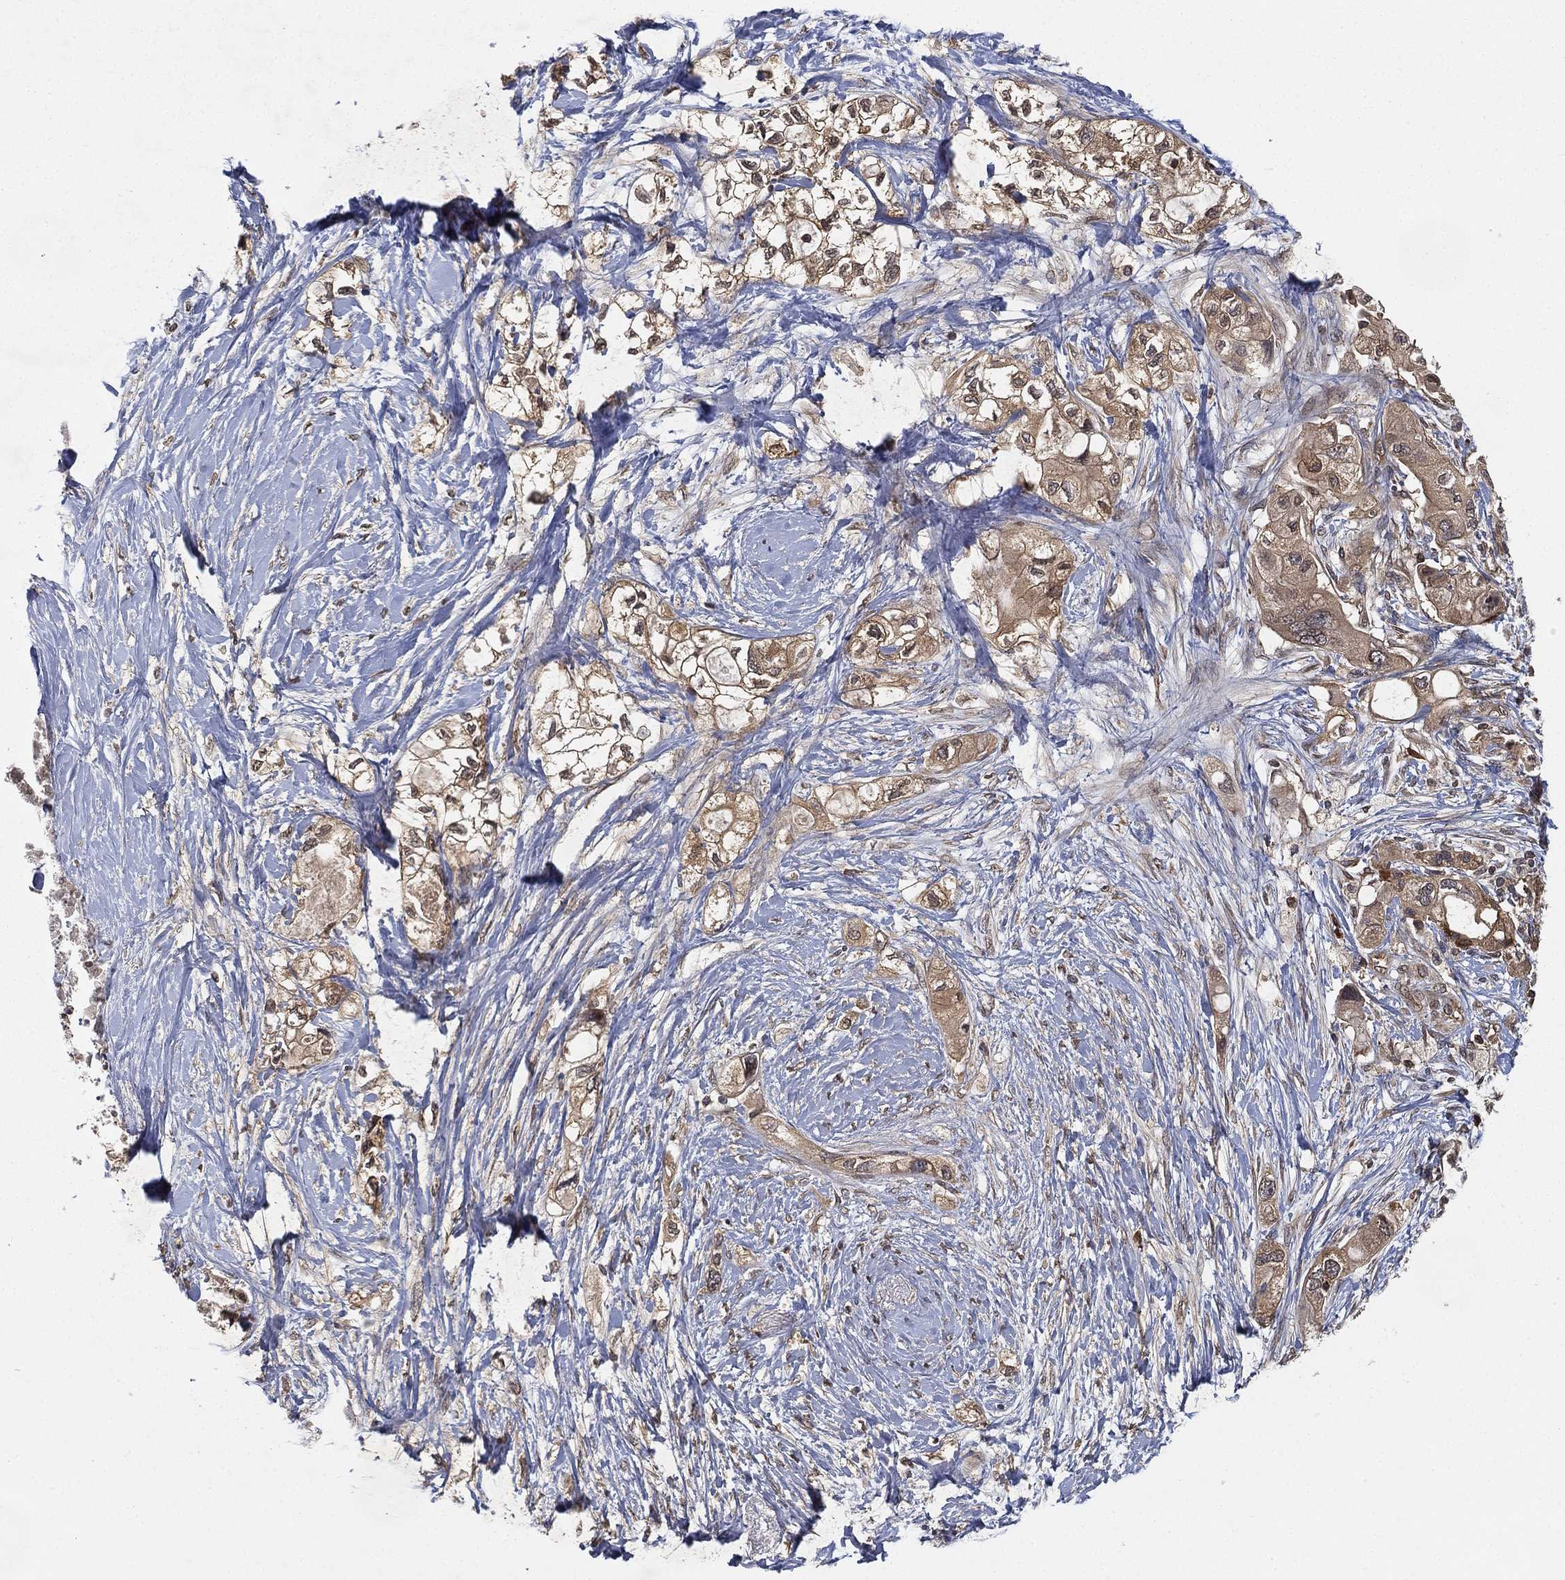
{"staining": {"intensity": "weak", "quantity": ">75%", "location": "cytoplasmic/membranous"}, "tissue": "pancreatic cancer", "cell_type": "Tumor cells", "image_type": "cancer", "snomed": [{"axis": "morphology", "description": "Adenocarcinoma, NOS"}, {"axis": "topography", "description": "Pancreas"}], "caption": "This micrograph demonstrates adenocarcinoma (pancreatic) stained with immunohistochemistry to label a protein in brown. The cytoplasmic/membranous of tumor cells show weak positivity for the protein. Nuclei are counter-stained blue.", "gene": "UBA5", "patient": {"sex": "female", "age": 56}}